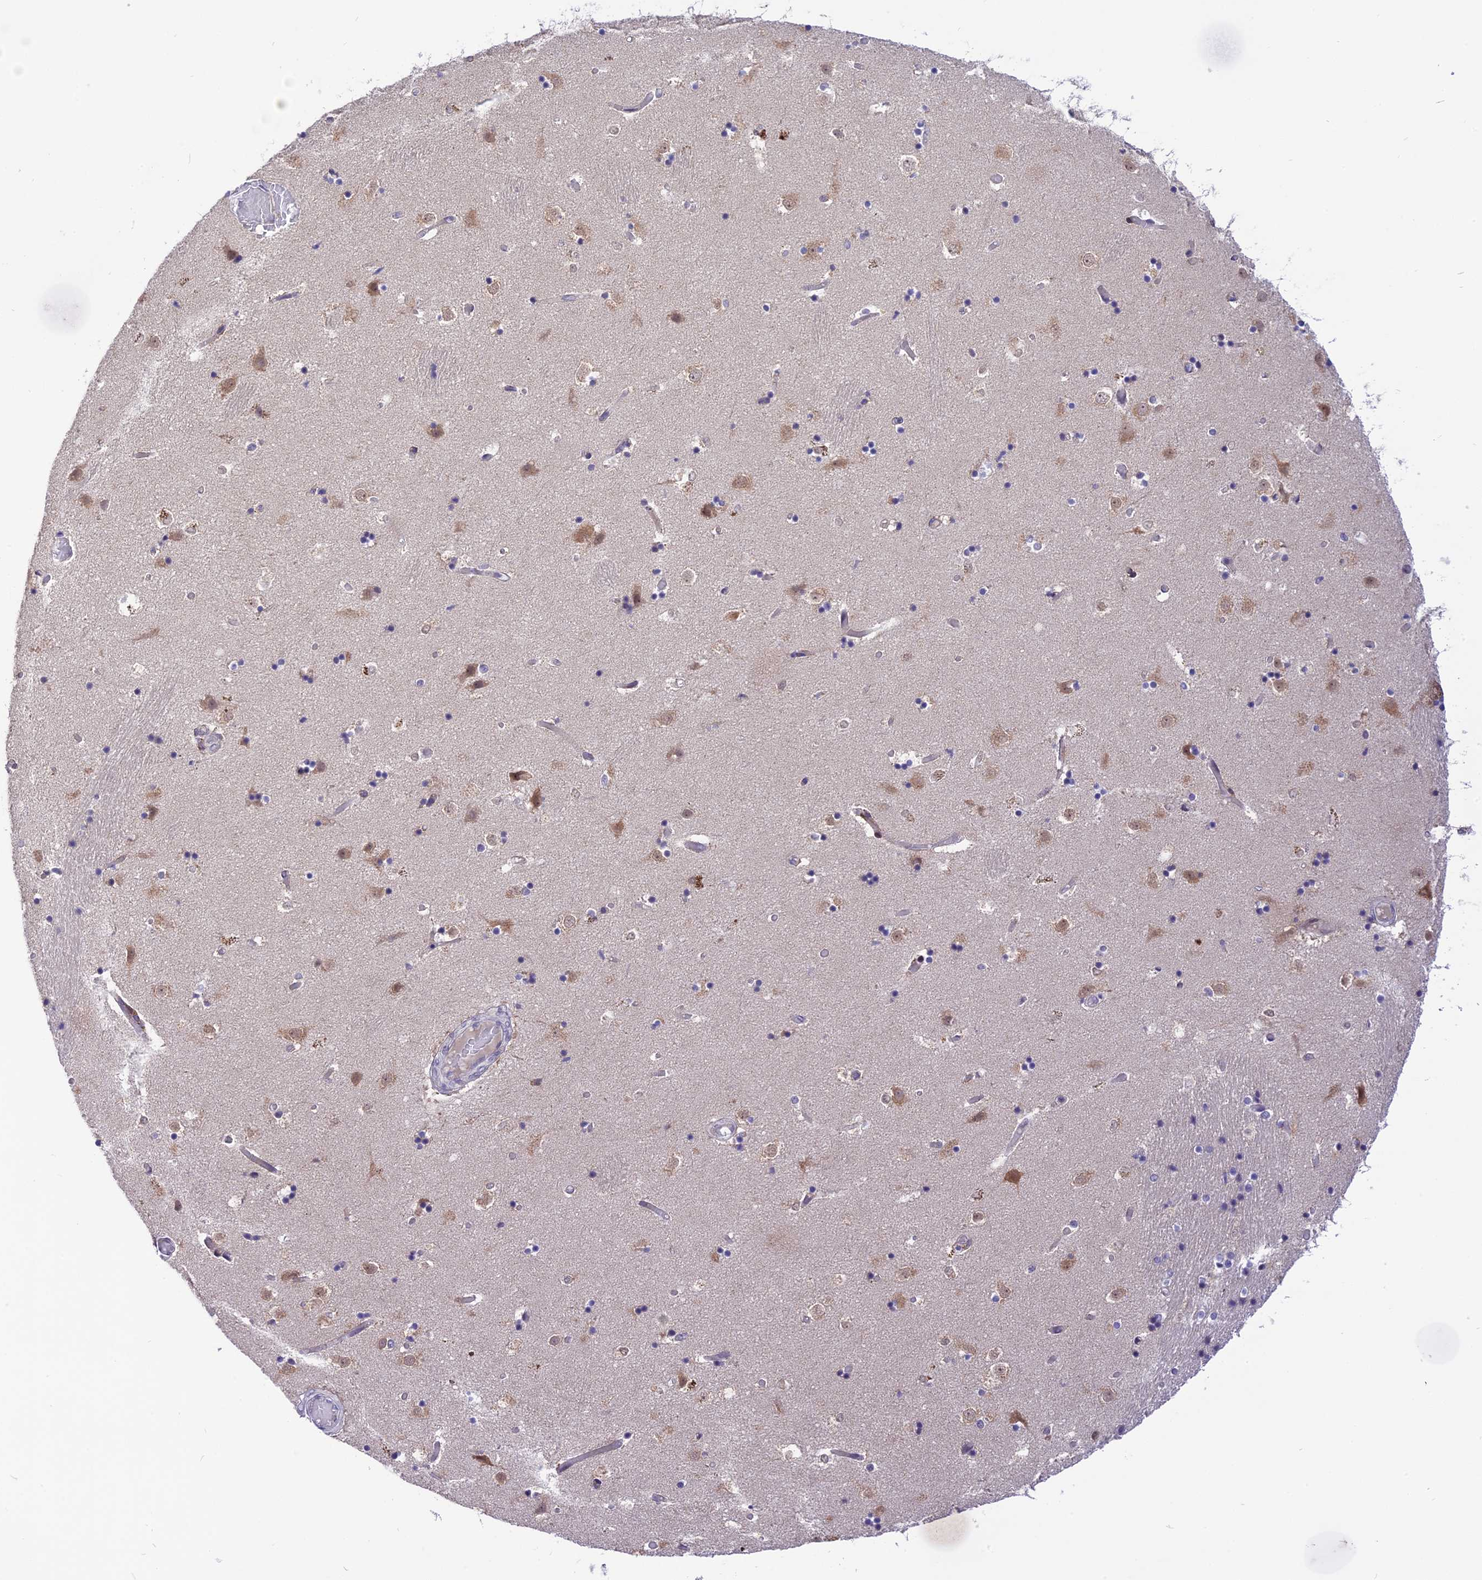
{"staining": {"intensity": "negative", "quantity": "none", "location": "none"}, "tissue": "caudate", "cell_type": "Glial cells", "image_type": "normal", "snomed": [{"axis": "morphology", "description": "Normal tissue, NOS"}, {"axis": "topography", "description": "Lateral ventricle wall"}], "caption": "The micrograph displays no staining of glial cells in normal caudate.", "gene": "ZNF837", "patient": {"sex": "female", "age": 52}}